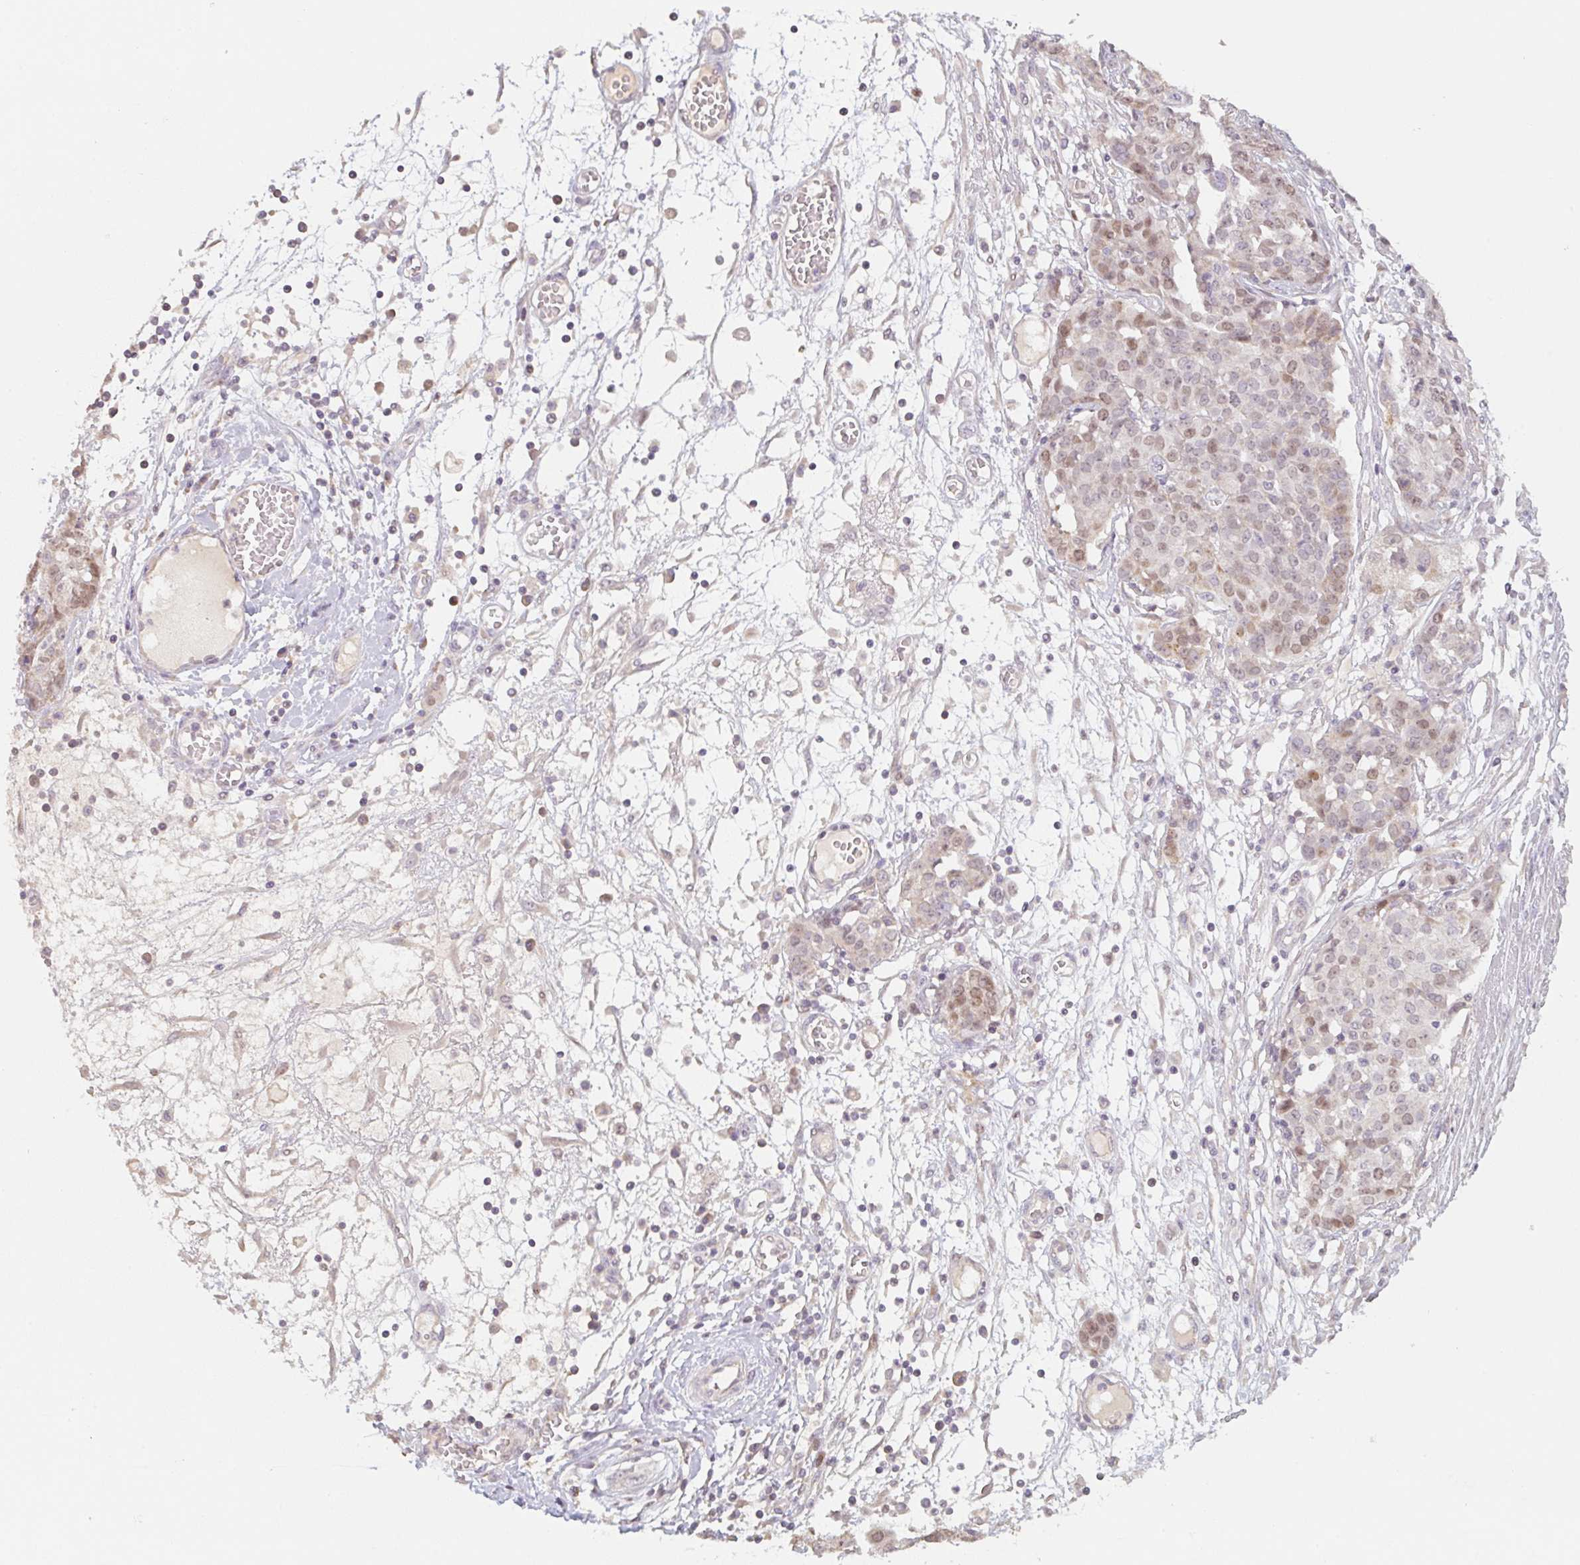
{"staining": {"intensity": "weak", "quantity": "25%-75%", "location": "nuclear"}, "tissue": "ovarian cancer", "cell_type": "Tumor cells", "image_type": "cancer", "snomed": [{"axis": "morphology", "description": "Cystadenocarcinoma, serous, NOS"}, {"axis": "topography", "description": "Soft tissue"}, {"axis": "topography", "description": "Ovary"}], "caption": "Immunohistochemistry of ovarian cancer exhibits low levels of weak nuclear positivity in about 25%-75% of tumor cells. (DAB = brown stain, brightfield microscopy at high magnification).", "gene": "MIA2", "patient": {"sex": "female", "age": 57}}